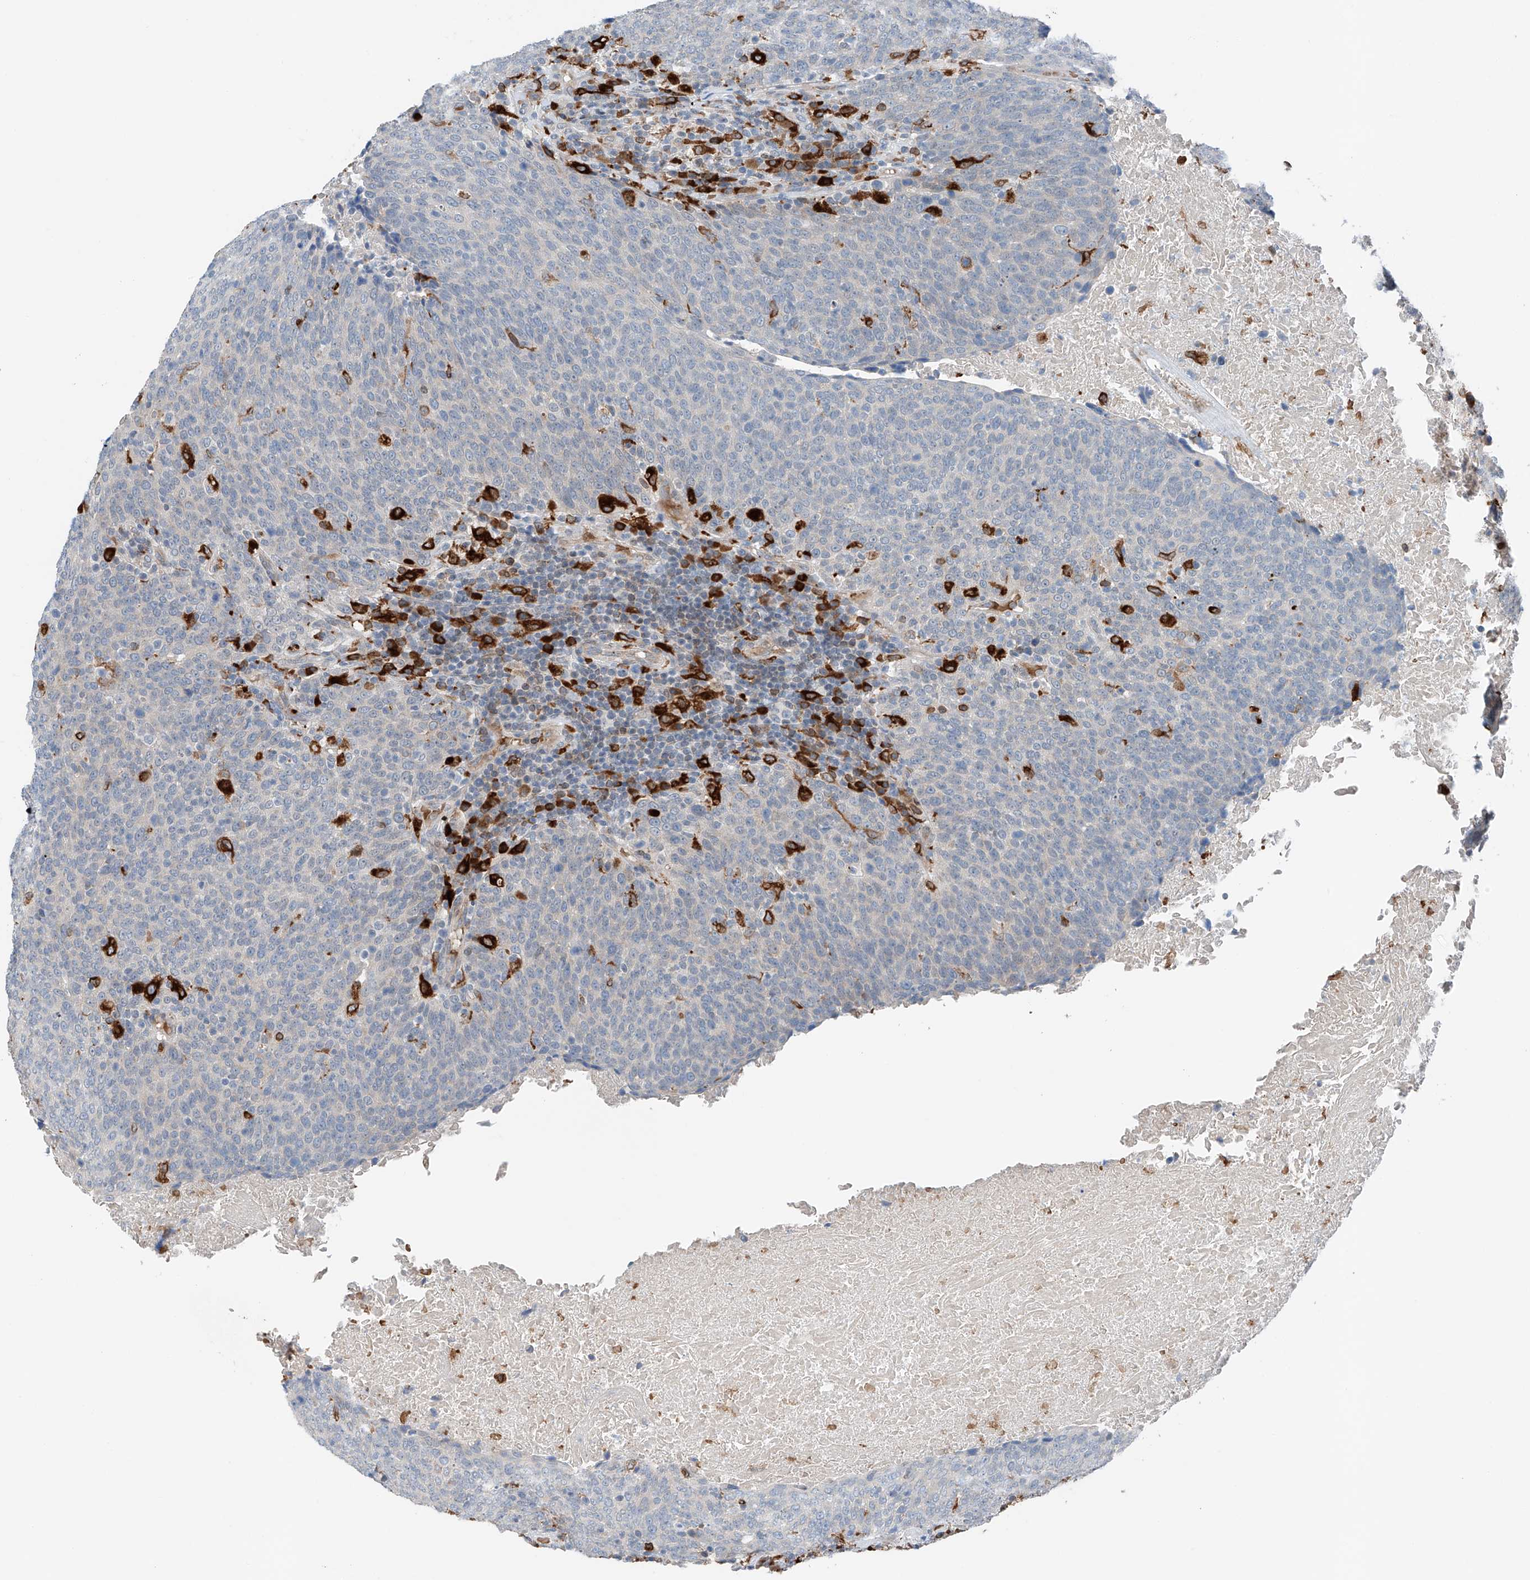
{"staining": {"intensity": "negative", "quantity": "none", "location": "none"}, "tissue": "head and neck cancer", "cell_type": "Tumor cells", "image_type": "cancer", "snomed": [{"axis": "morphology", "description": "Squamous cell carcinoma, NOS"}, {"axis": "morphology", "description": "Squamous cell carcinoma, metastatic, NOS"}, {"axis": "topography", "description": "Lymph node"}, {"axis": "topography", "description": "Head-Neck"}], "caption": "Image shows no protein expression in tumor cells of squamous cell carcinoma (head and neck) tissue.", "gene": "TBXAS1", "patient": {"sex": "male", "age": 62}}